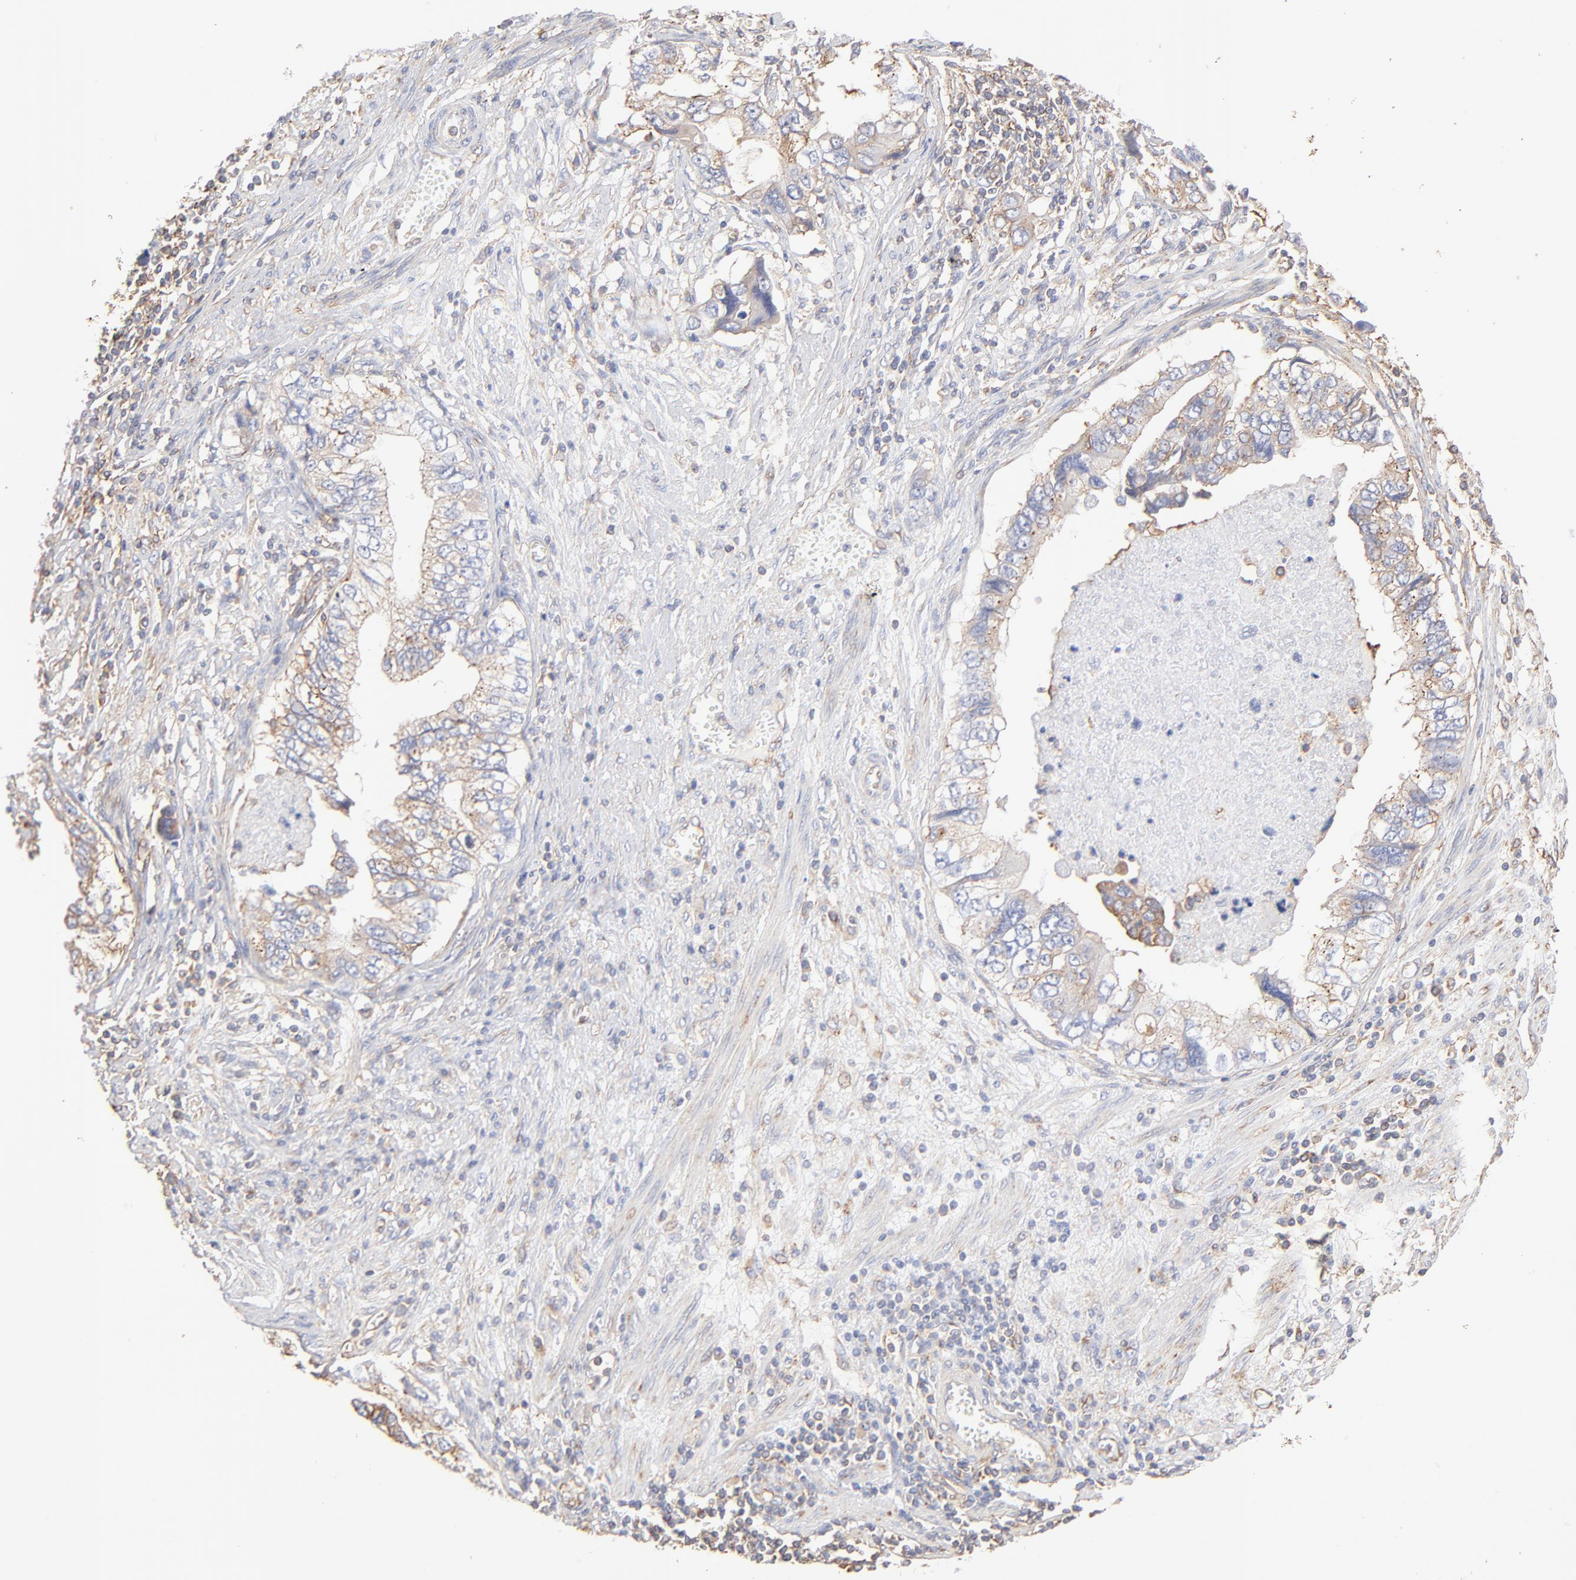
{"staining": {"intensity": "moderate", "quantity": "25%-75%", "location": "cytoplasmic/membranous"}, "tissue": "stomach cancer", "cell_type": "Tumor cells", "image_type": "cancer", "snomed": [{"axis": "morphology", "description": "Adenocarcinoma, NOS"}, {"axis": "topography", "description": "Pancreas"}, {"axis": "topography", "description": "Stomach, upper"}], "caption": "Stomach cancer was stained to show a protein in brown. There is medium levels of moderate cytoplasmic/membranous staining in approximately 25%-75% of tumor cells. Ihc stains the protein of interest in brown and the nuclei are stained blue.", "gene": "CLTB", "patient": {"sex": "male", "age": 77}}